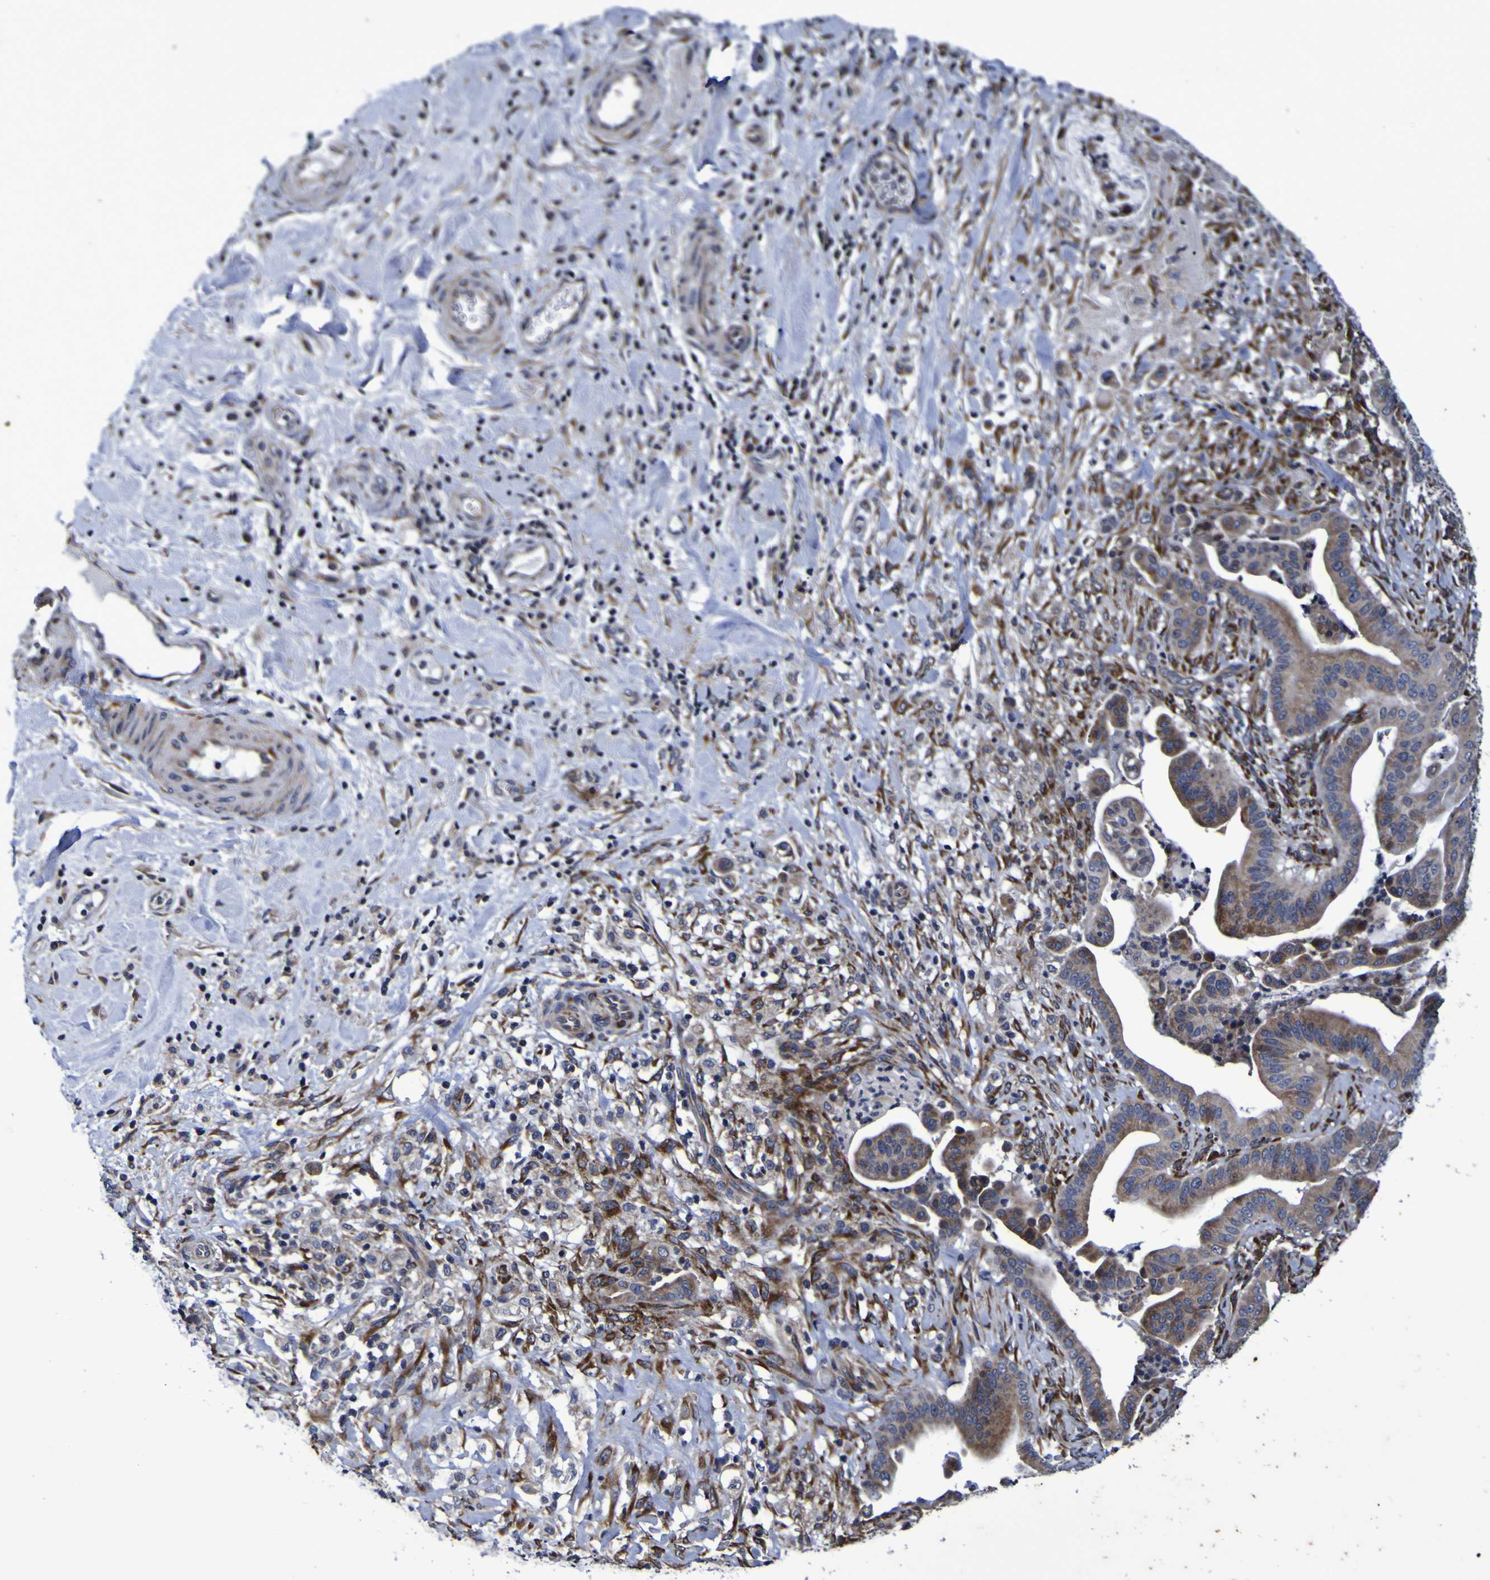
{"staining": {"intensity": "moderate", "quantity": ">75%", "location": "cytoplasmic/membranous"}, "tissue": "pancreatic cancer", "cell_type": "Tumor cells", "image_type": "cancer", "snomed": [{"axis": "morphology", "description": "Adenocarcinoma, NOS"}, {"axis": "topography", "description": "Pancreas"}], "caption": "A histopathology image of human adenocarcinoma (pancreatic) stained for a protein exhibits moderate cytoplasmic/membranous brown staining in tumor cells.", "gene": "P3H1", "patient": {"sex": "male", "age": 63}}